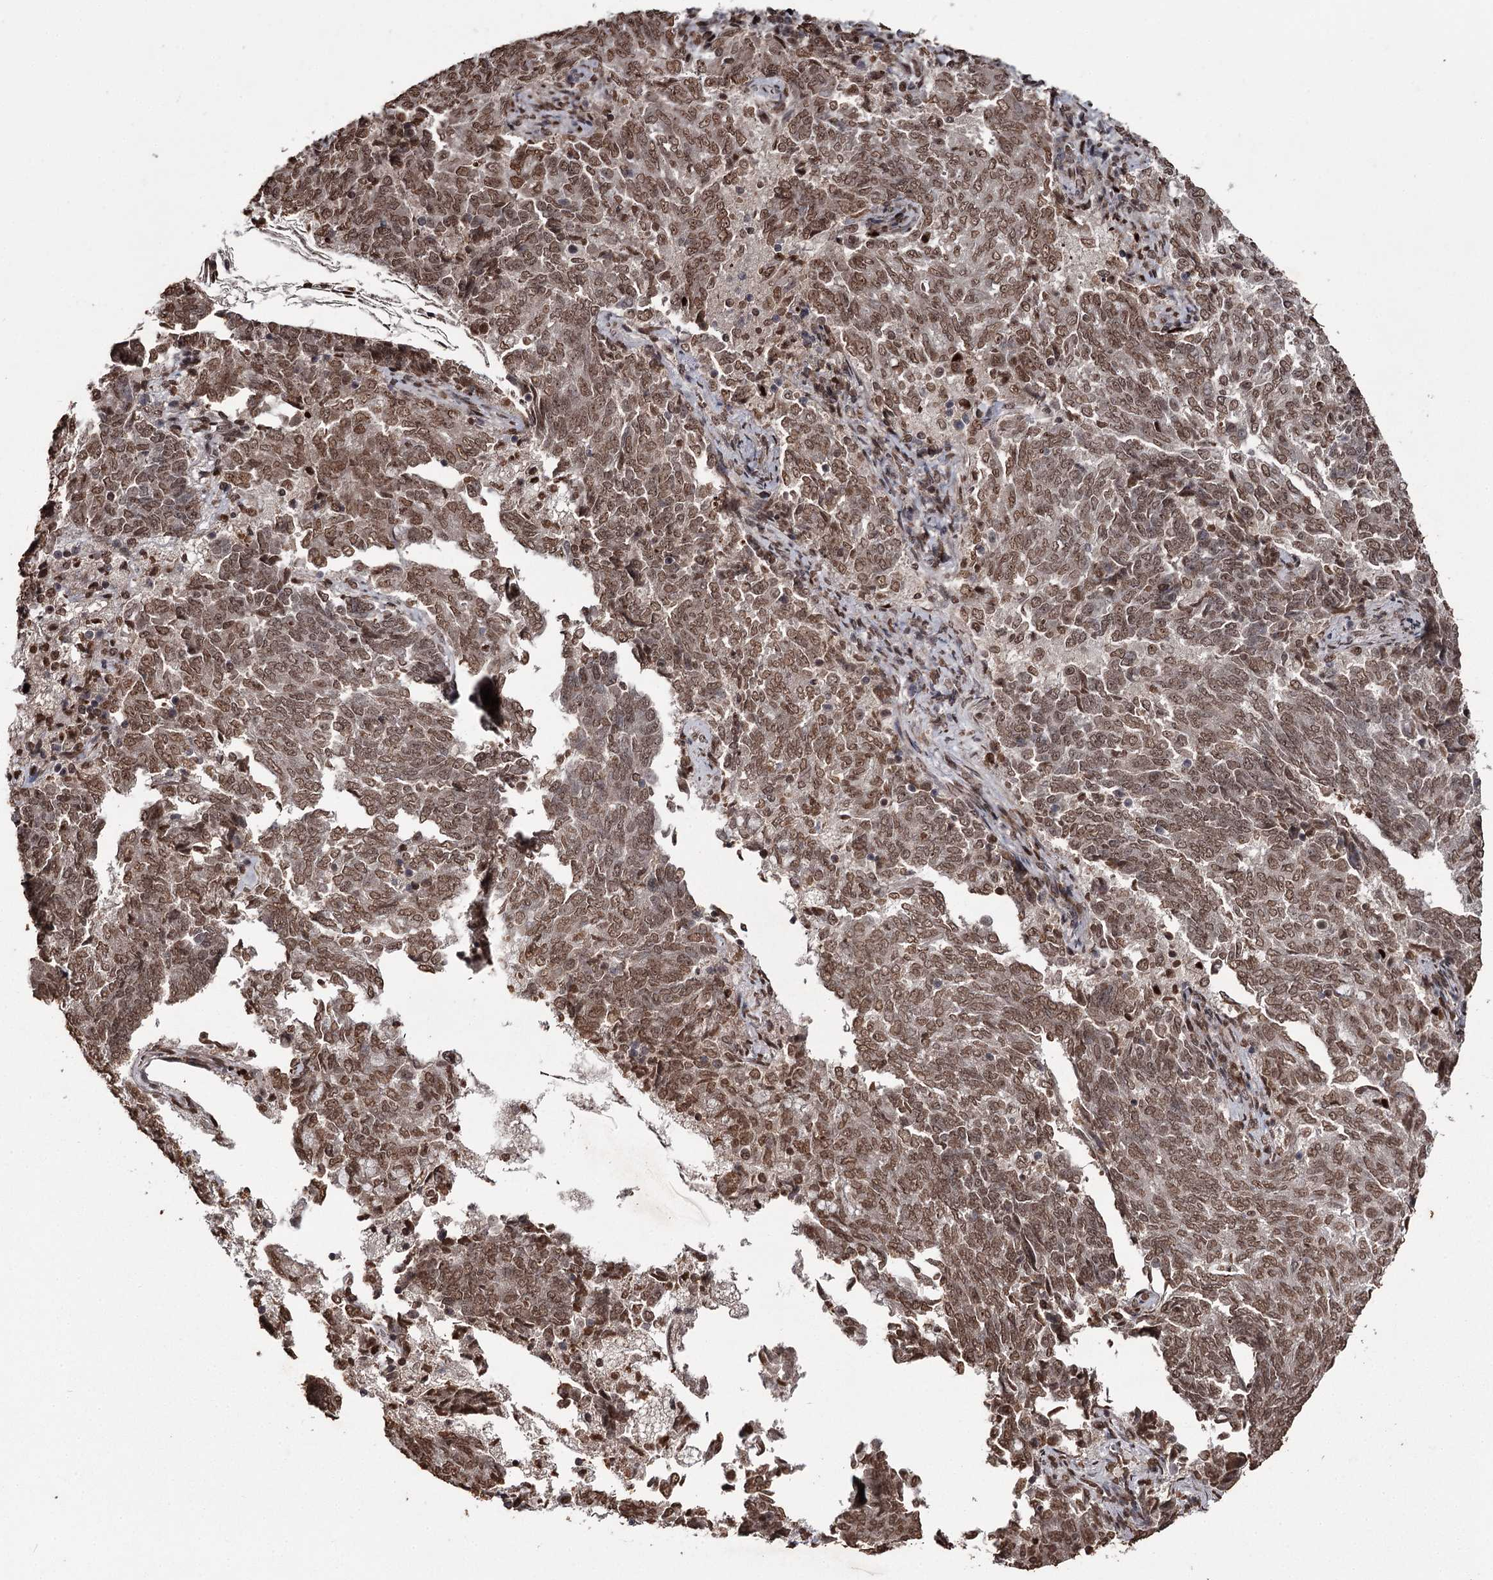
{"staining": {"intensity": "moderate", "quantity": ">75%", "location": "nuclear"}, "tissue": "endometrial cancer", "cell_type": "Tumor cells", "image_type": "cancer", "snomed": [{"axis": "morphology", "description": "Adenocarcinoma, NOS"}, {"axis": "topography", "description": "Endometrium"}], "caption": "Human endometrial cancer stained with a brown dye exhibits moderate nuclear positive expression in about >75% of tumor cells.", "gene": "THYN1", "patient": {"sex": "female", "age": 80}}